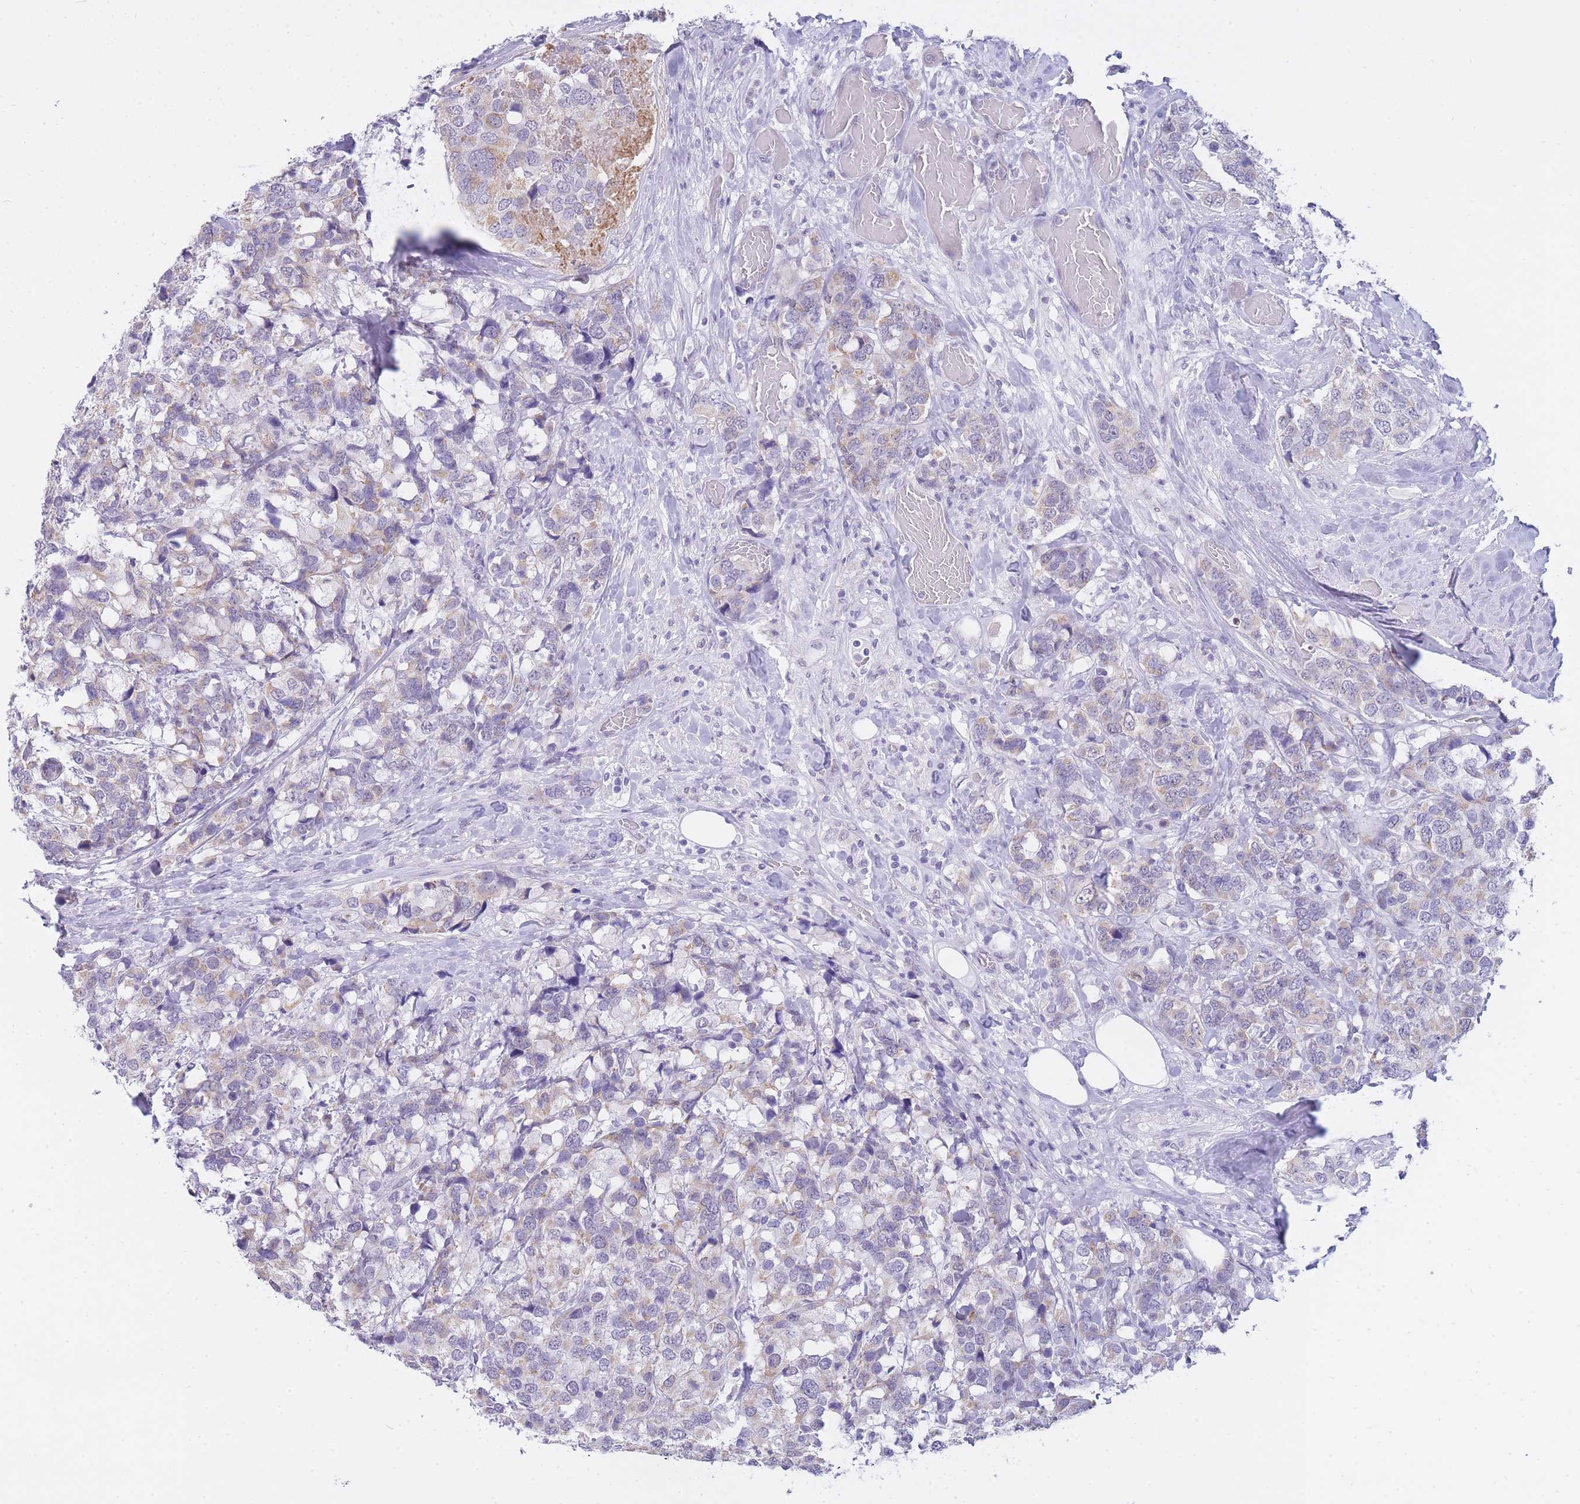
{"staining": {"intensity": "moderate", "quantity": "<25%", "location": "cytoplasmic/membranous"}, "tissue": "breast cancer", "cell_type": "Tumor cells", "image_type": "cancer", "snomed": [{"axis": "morphology", "description": "Lobular carcinoma"}, {"axis": "topography", "description": "Breast"}], "caption": "About <25% of tumor cells in breast cancer display moderate cytoplasmic/membranous protein positivity as visualized by brown immunohistochemical staining.", "gene": "FRAT2", "patient": {"sex": "female", "age": 59}}